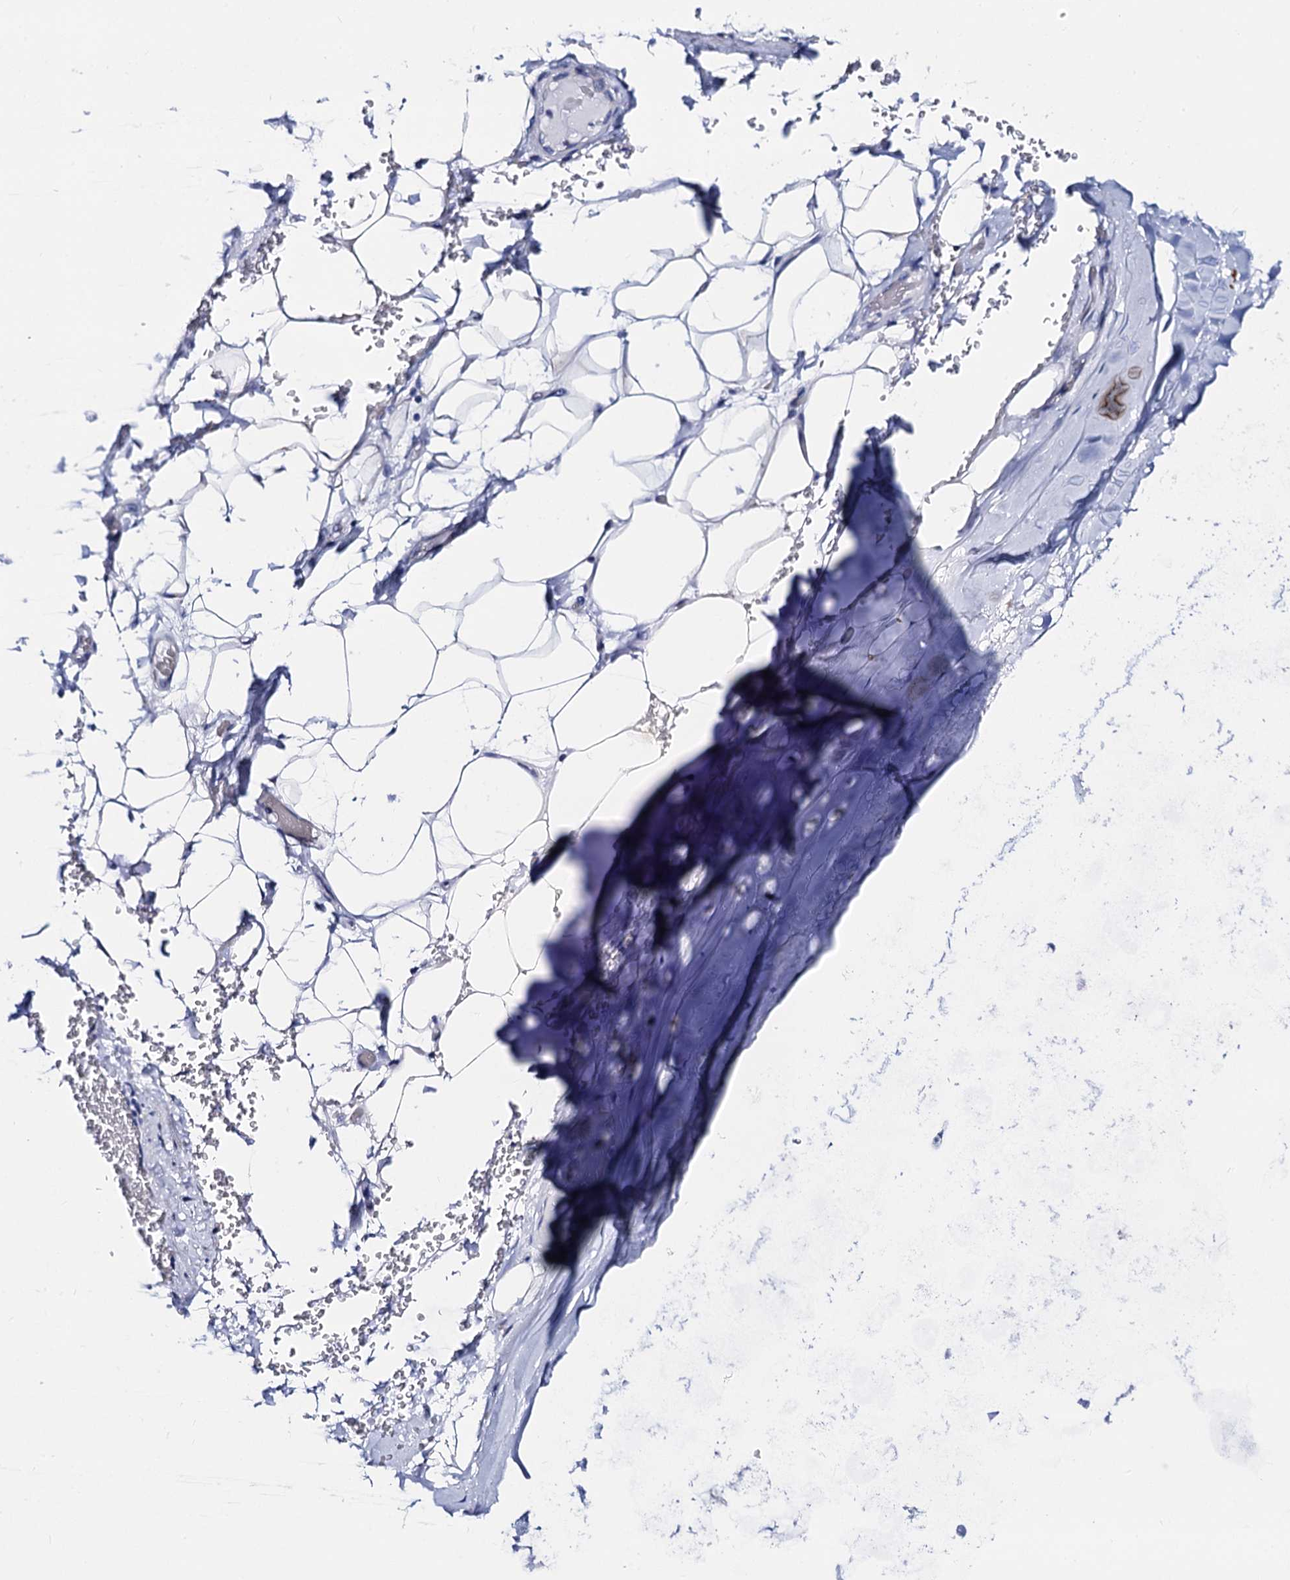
{"staining": {"intensity": "negative", "quantity": "none", "location": "none"}, "tissue": "adipose tissue", "cell_type": "Adipocytes", "image_type": "normal", "snomed": [{"axis": "morphology", "description": "Normal tissue, NOS"}, {"axis": "topography", "description": "Bronchus"}], "caption": "Immunohistochemistry of normal human adipose tissue shows no positivity in adipocytes.", "gene": "ACADSB", "patient": {"sex": "male", "age": 66}}